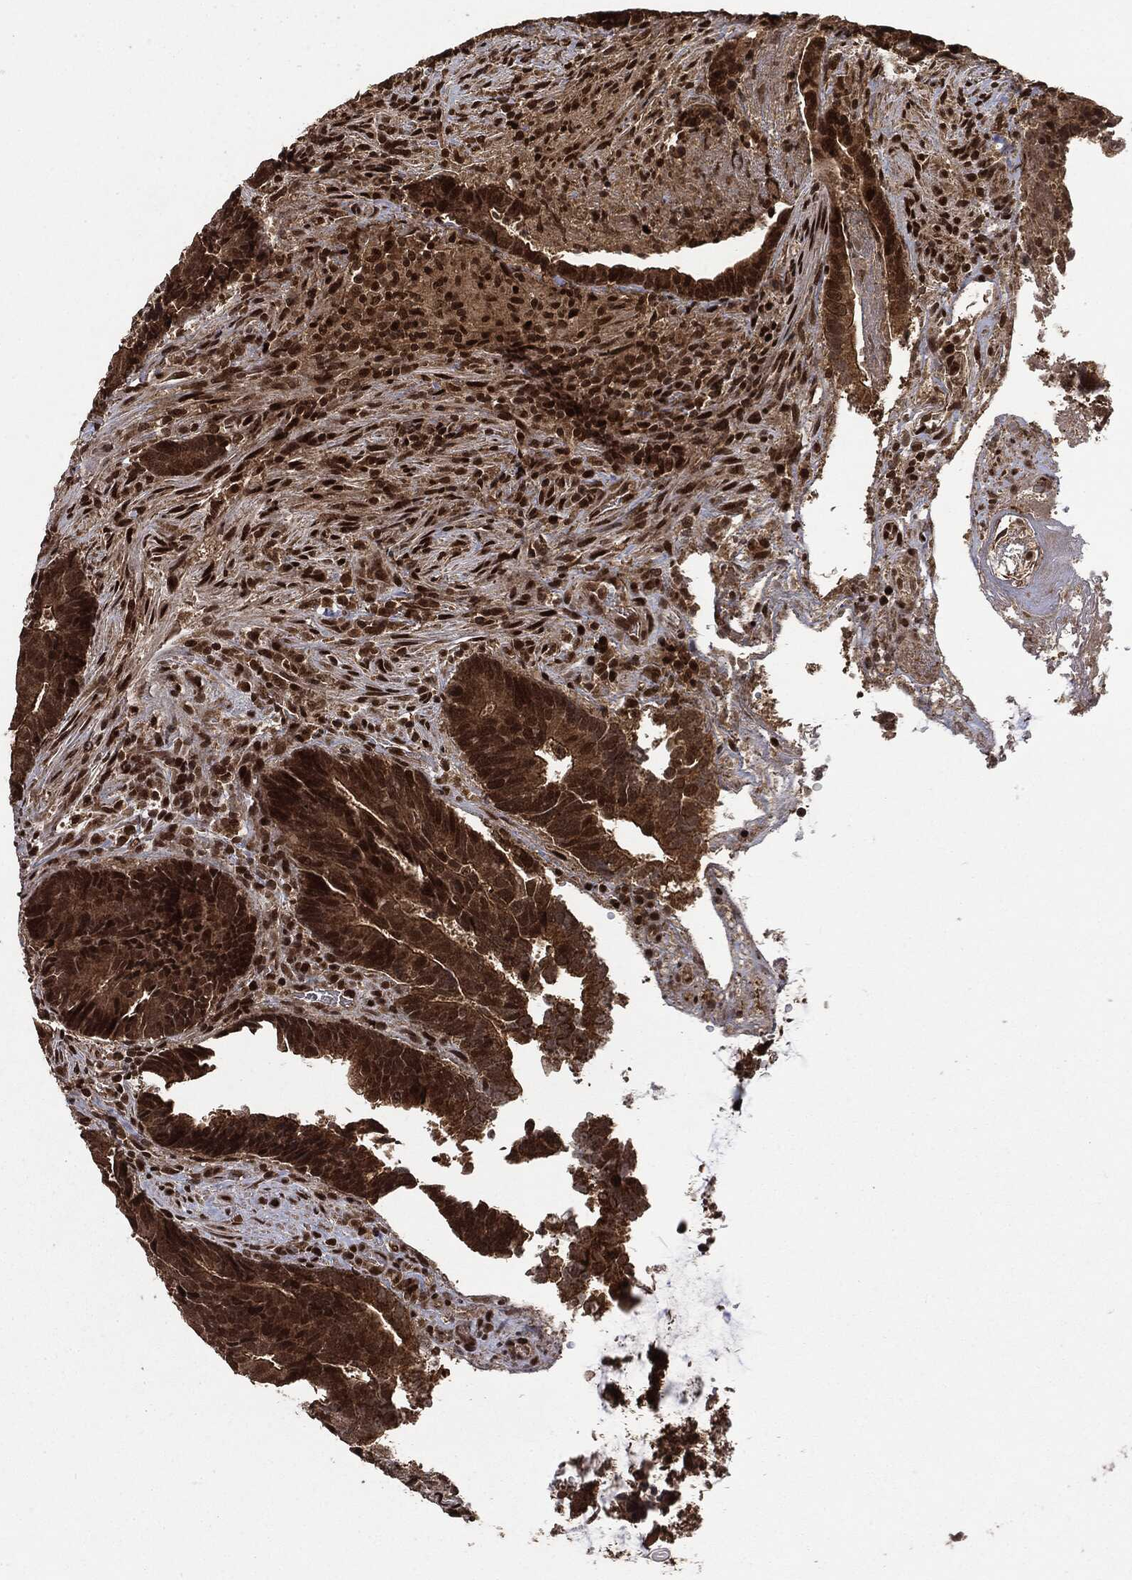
{"staining": {"intensity": "strong", "quantity": ">75%", "location": "cytoplasmic/membranous,nuclear"}, "tissue": "colorectal cancer", "cell_type": "Tumor cells", "image_type": "cancer", "snomed": [{"axis": "morphology", "description": "Adenocarcinoma, NOS"}, {"axis": "topography", "description": "Colon"}], "caption": "Immunohistochemistry of adenocarcinoma (colorectal) demonstrates high levels of strong cytoplasmic/membranous and nuclear staining in about >75% of tumor cells. Nuclei are stained in blue.", "gene": "CTDP1", "patient": {"sex": "male", "age": 75}}